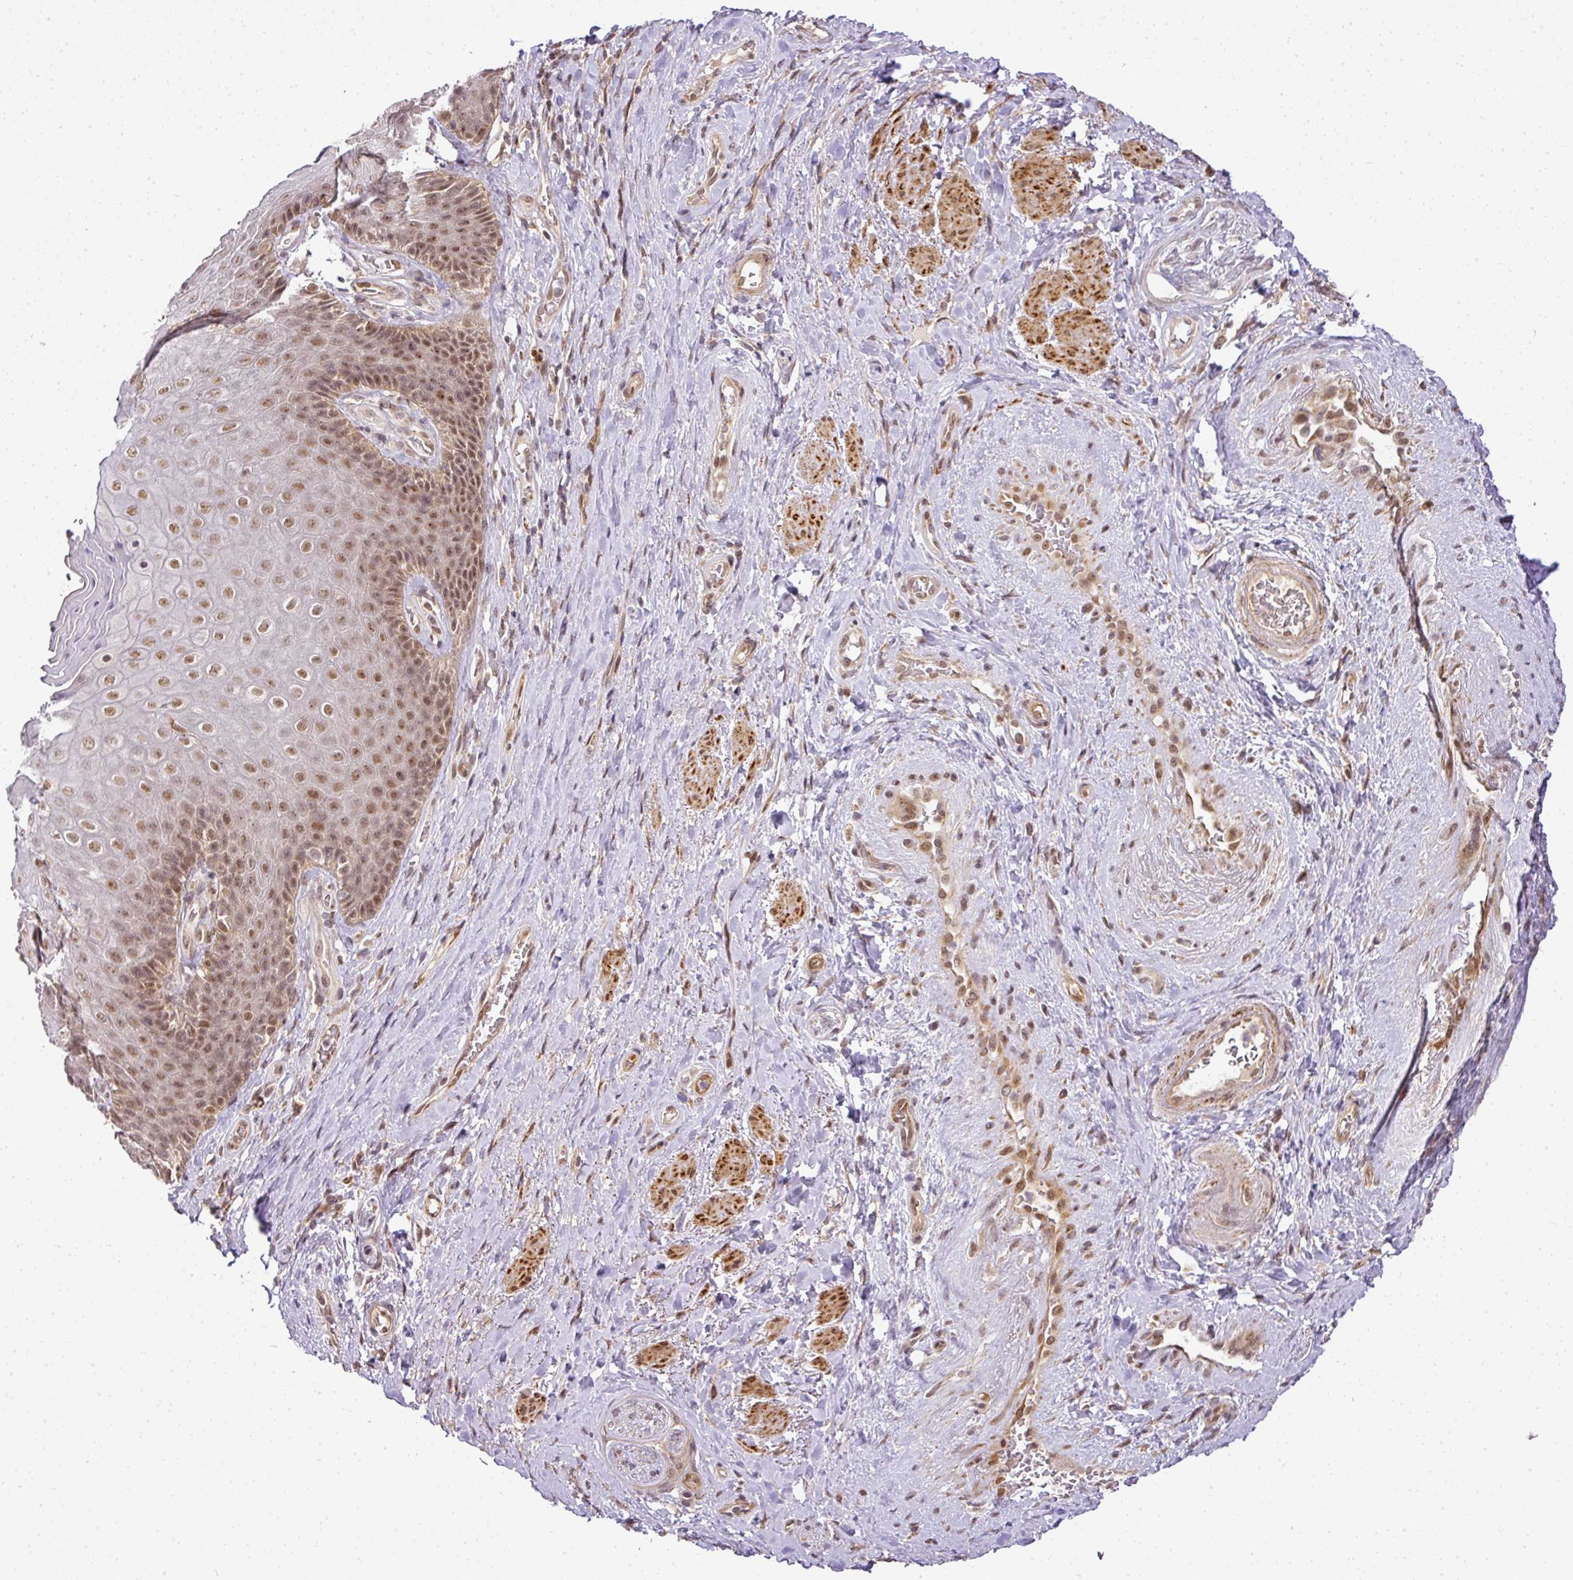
{"staining": {"intensity": "moderate", "quantity": ">75%", "location": "nuclear"}, "tissue": "skin", "cell_type": "Epidermal cells", "image_type": "normal", "snomed": [{"axis": "morphology", "description": "Normal tissue, NOS"}, {"axis": "topography", "description": "Anal"}, {"axis": "topography", "description": "Peripheral nerve tissue"}], "caption": "Unremarkable skin shows moderate nuclear expression in approximately >75% of epidermal cells, visualized by immunohistochemistry.", "gene": "C1orf226", "patient": {"sex": "male", "age": 53}}